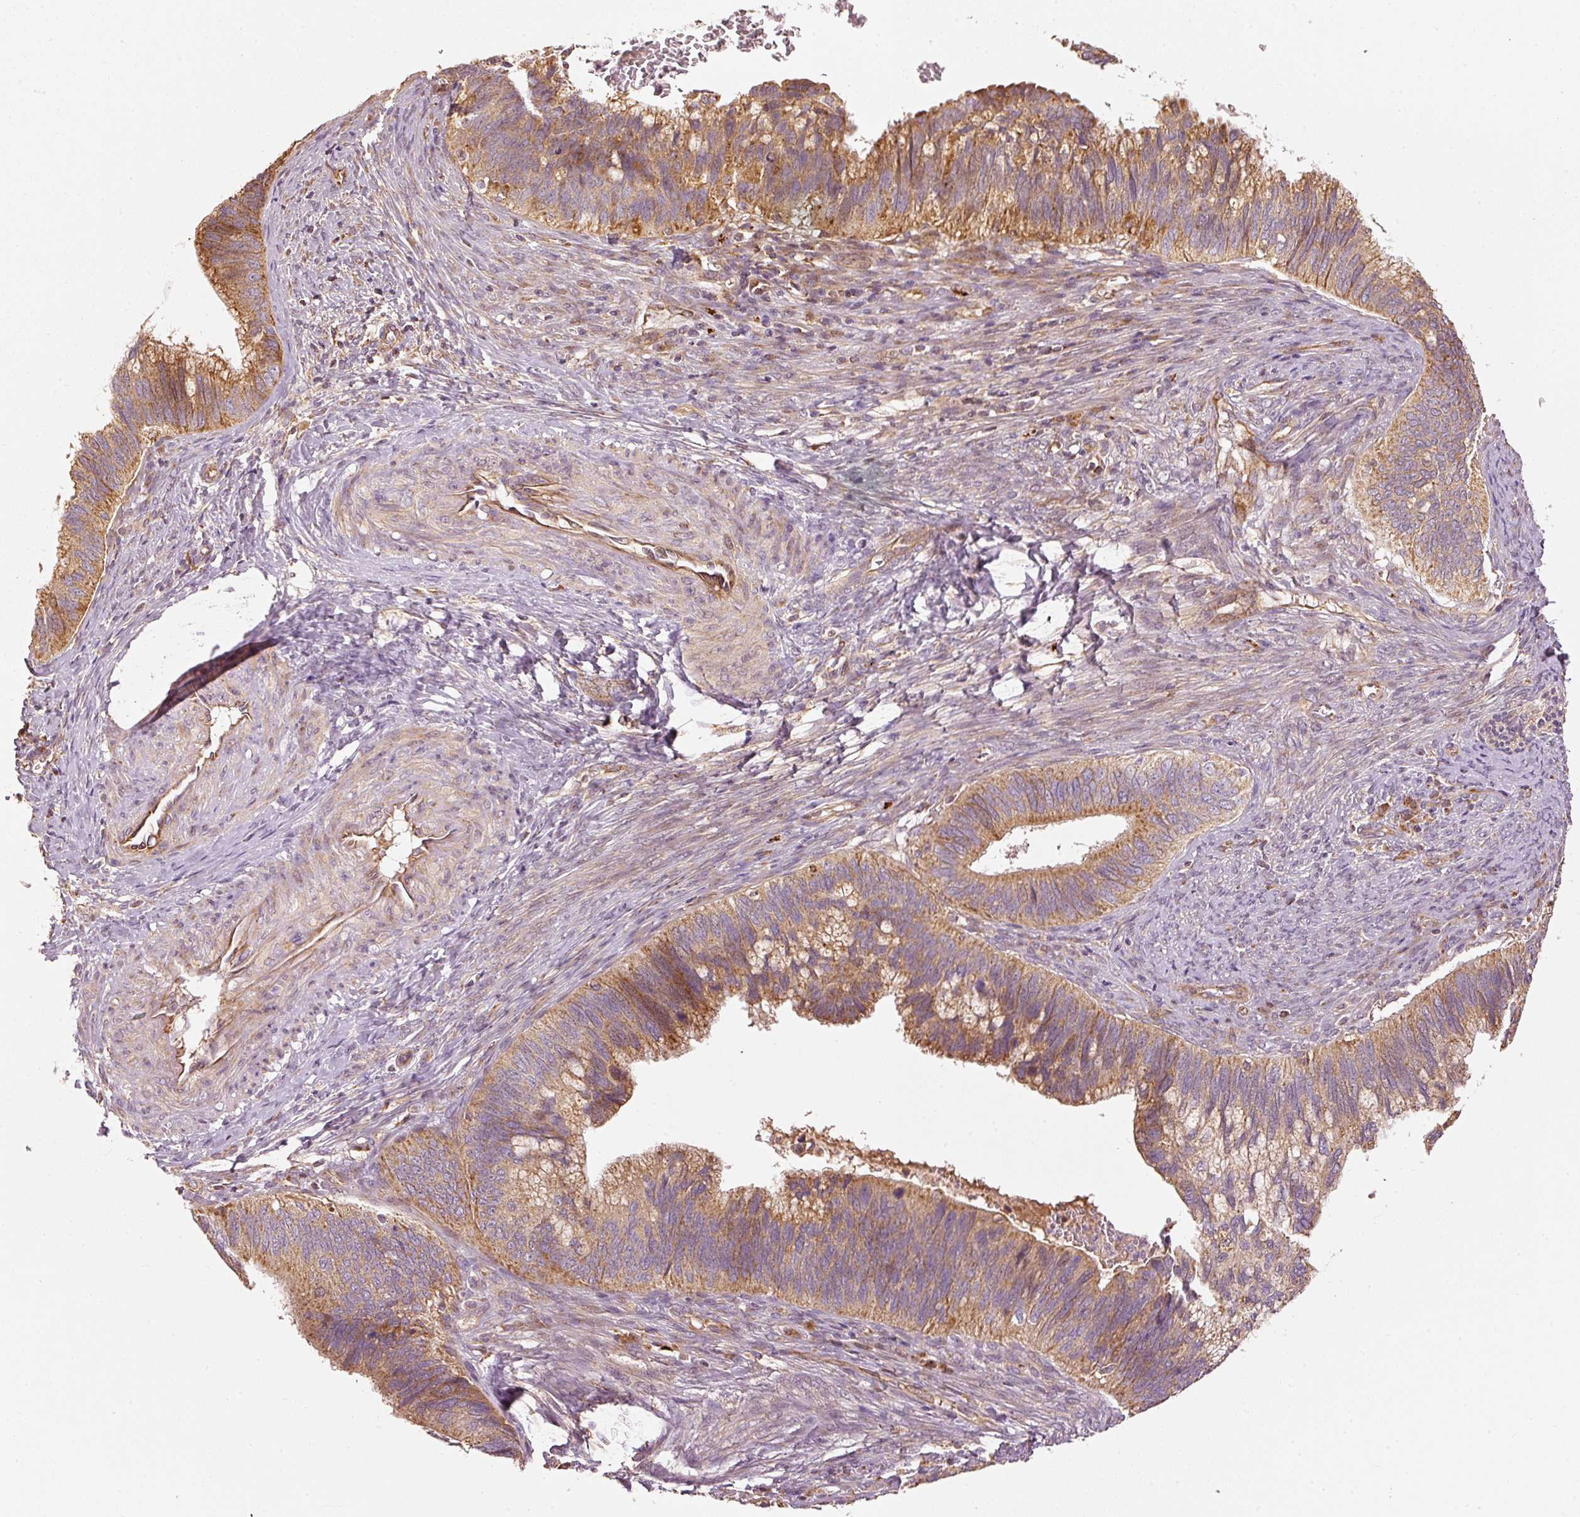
{"staining": {"intensity": "moderate", "quantity": ">75%", "location": "cytoplasmic/membranous"}, "tissue": "cervical cancer", "cell_type": "Tumor cells", "image_type": "cancer", "snomed": [{"axis": "morphology", "description": "Adenocarcinoma, NOS"}, {"axis": "topography", "description": "Cervix"}], "caption": "Immunohistochemistry micrograph of cervical adenocarcinoma stained for a protein (brown), which demonstrates medium levels of moderate cytoplasmic/membranous positivity in approximately >75% of tumor cells.", "gene": "MTHFD1L", "patient": {"sex": "female", "age": 42}}